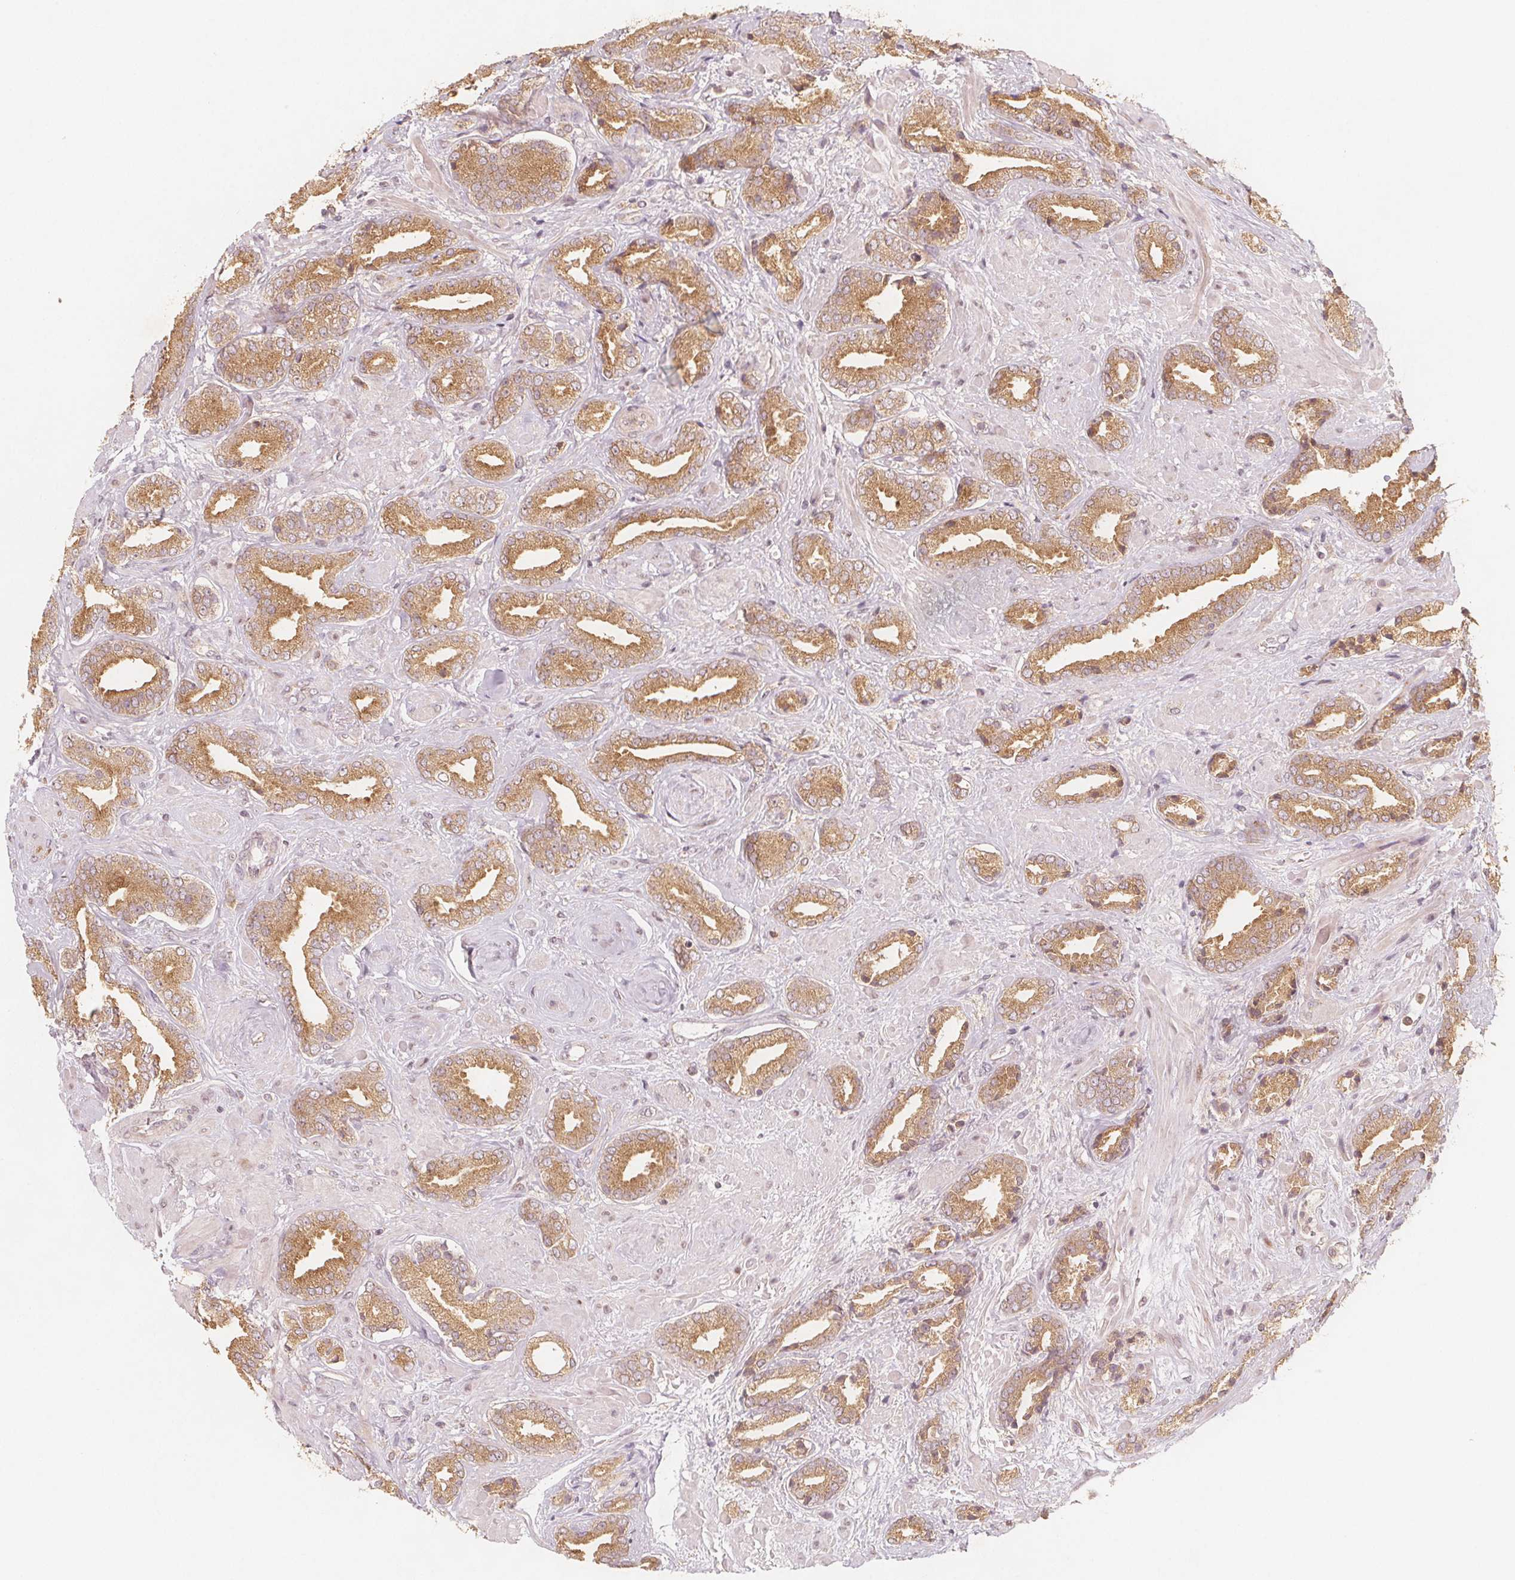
{"staining": {"intensity": "moderate", "quantity": ">75%", "location": "cytoplasmic/membranous"}, "tissue": "prostate cancer", "cell_type": "Tumor cells", "image_type": "cancer", "snomed": [{"axis": "morphology", "description": "Adenocarcinoma, High grade"}, {"axis": "topography", "description": "Prostate"}], "caption": "Prostate high-grade adenocarcinoma was stained to show a protein in brown. There is medium levels of moderate cytoplasmic/membranous staining in approximately >75% of tumor cells. (Stains: DAB (3,3'-diaminobenzidine) in brown, nuclei in blue, Microscopy: brightfield microscopy at high magnification).", "gene": "NCSTN", "patient": {"sex": "male", "age": 56}}